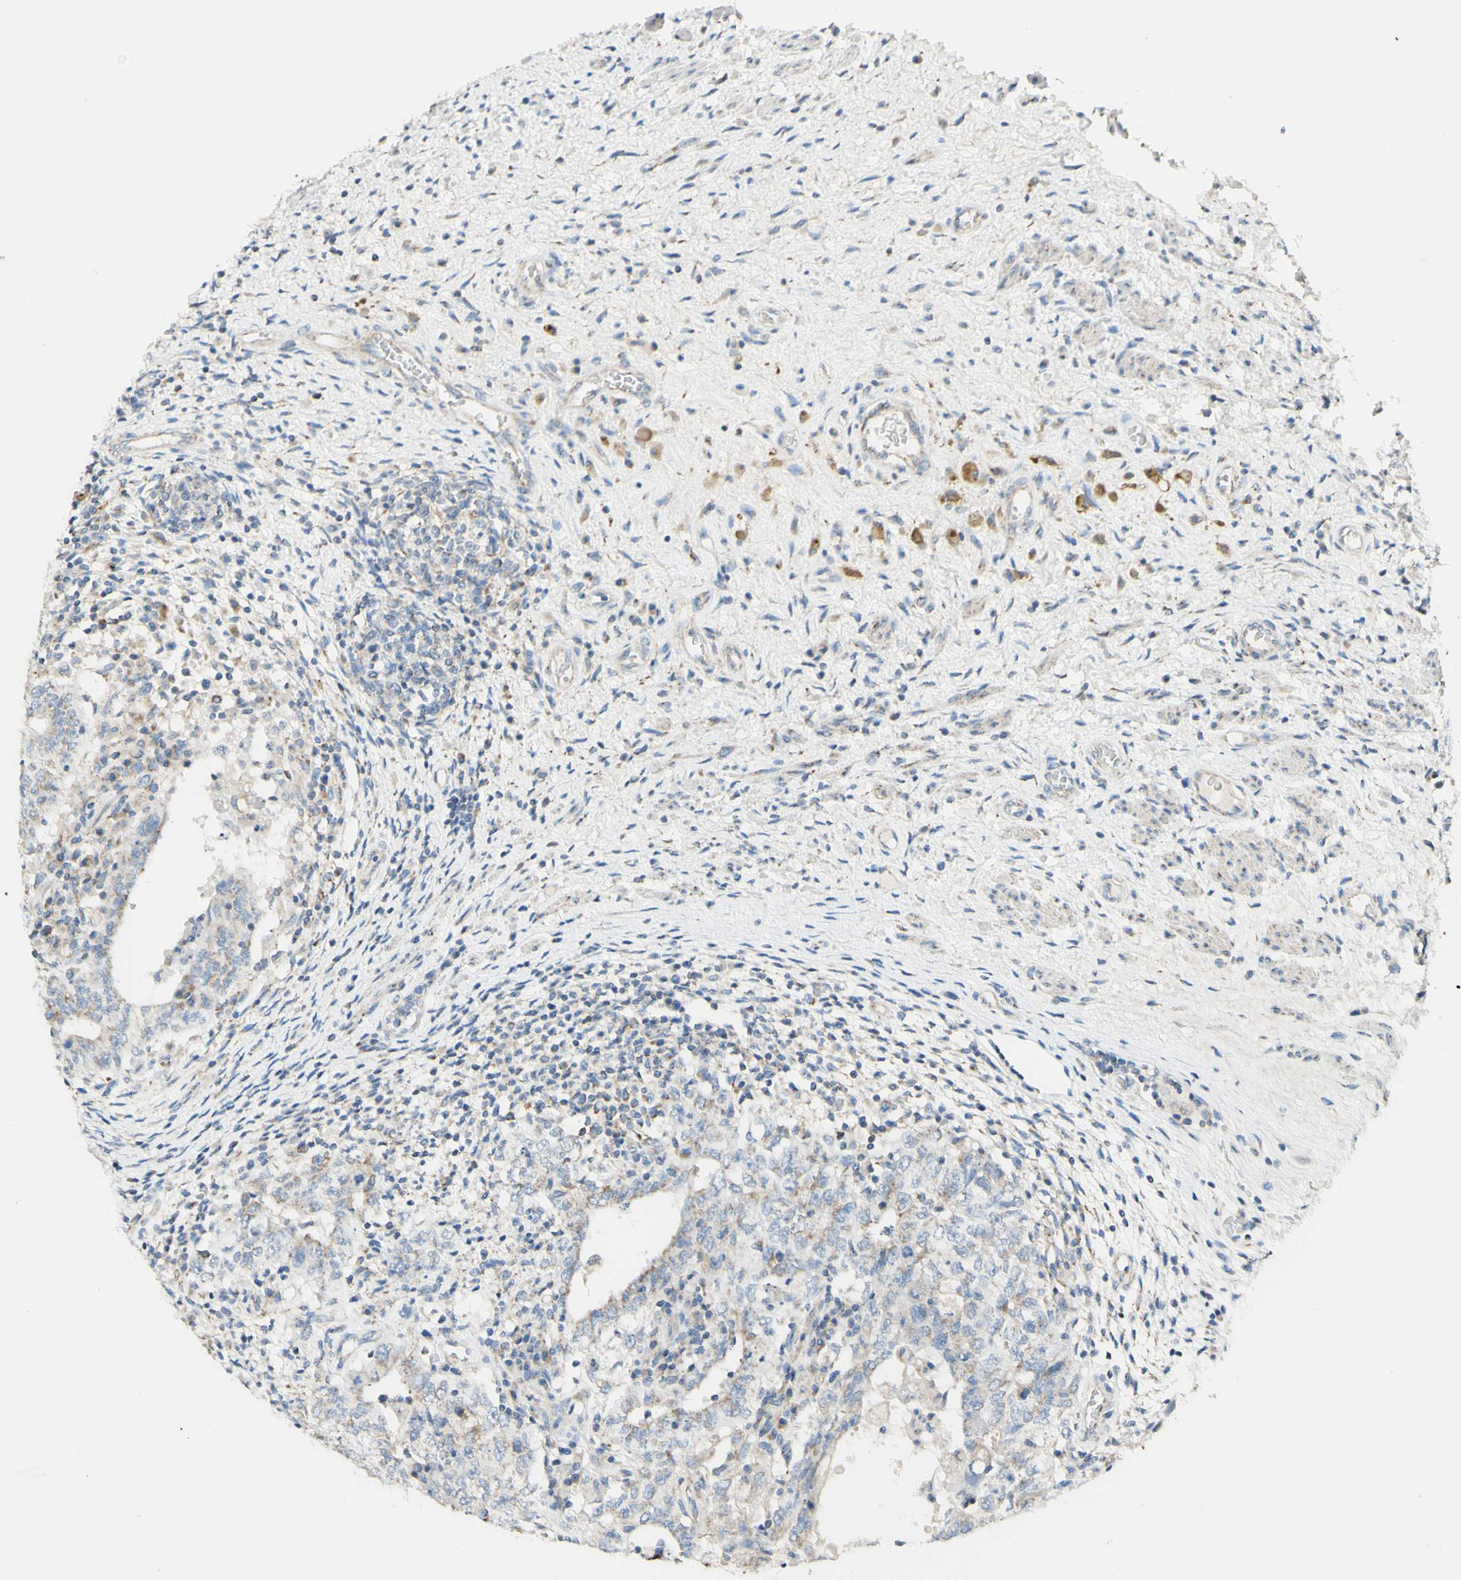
{"staining": {"intensity": "weak", "quantity": "25%-75%", "location": "cytoplasmic/membranous"}, "tissue": "testis cancer", "cell_type": "Tumor cells", "image_type": "cancer", "snomed": [{"axis": "morphology", "description": "Carcinoma, Embryonal, NOS"}, {"axis": "topography", "description": "Testis"}], "caption": "Weak cytoplasmic/membranous staining is seen in approximately 25%-75% of tumor cells in embryonal carcinoma (testis).", "gene": "ARMC10", "patient": {"sex": "male", "age": 26}}